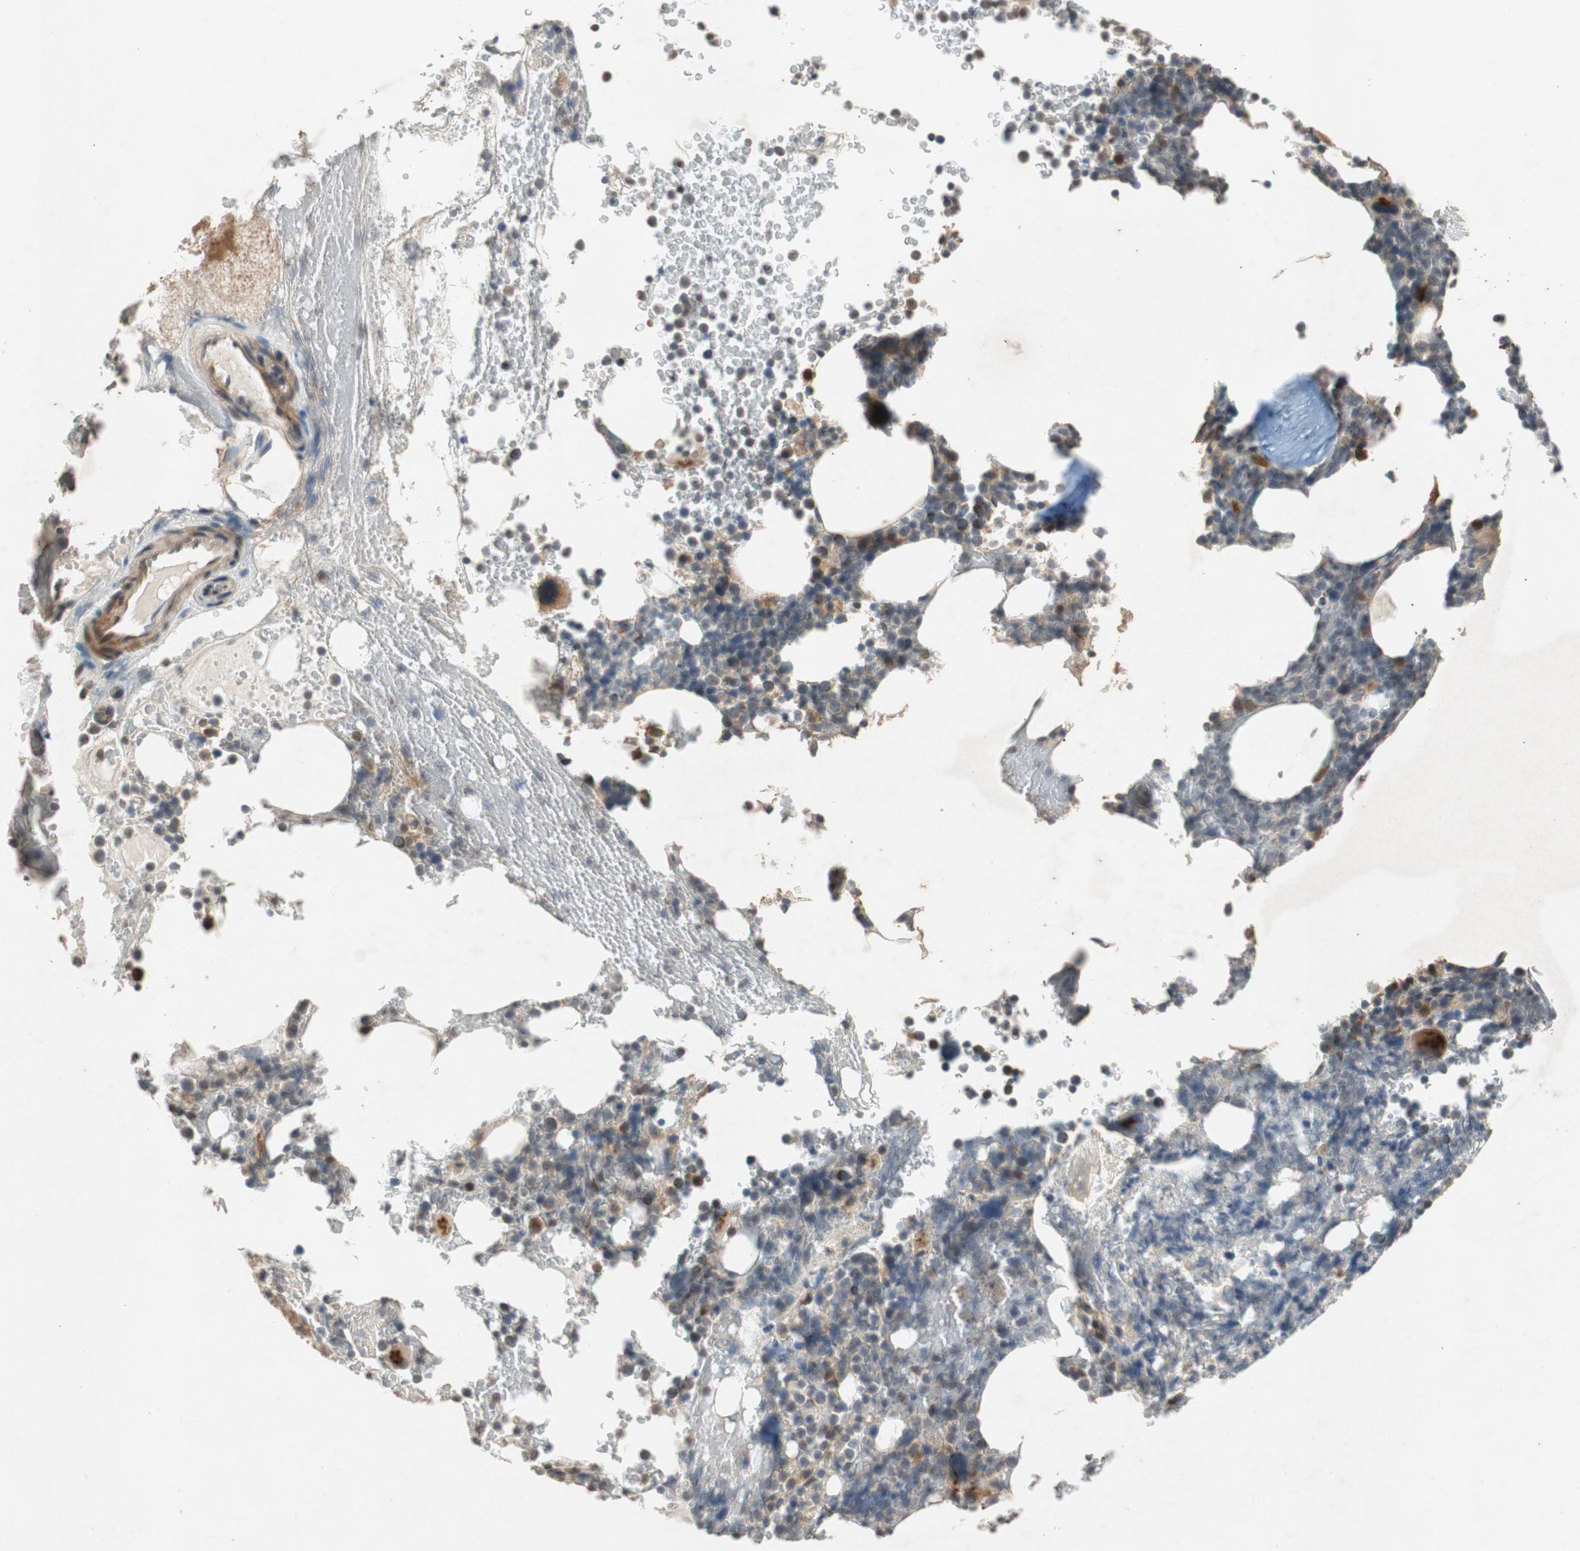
{"staining": {"intensity": "strong", "quantity": "<25%", "location": "cytoplasmic/membranous"}, "tissue": "bone marrow", "cell_type": "Hematopoietic cells", "image_type": "normal", "snomed": [{"axis": "morphology", "description": "Normal tissue, NOS"}, {"axis": "topography", "description": "Bone marrow"}], "caption": "Immunohistochemical staining of normal human bone marrow displays strong cytoplasmic/membranous protein positivity in approximately <25% of hematopoietic cells.", "gene": "ATP2C1", "patient": {"sex": "female", "age": 66}}